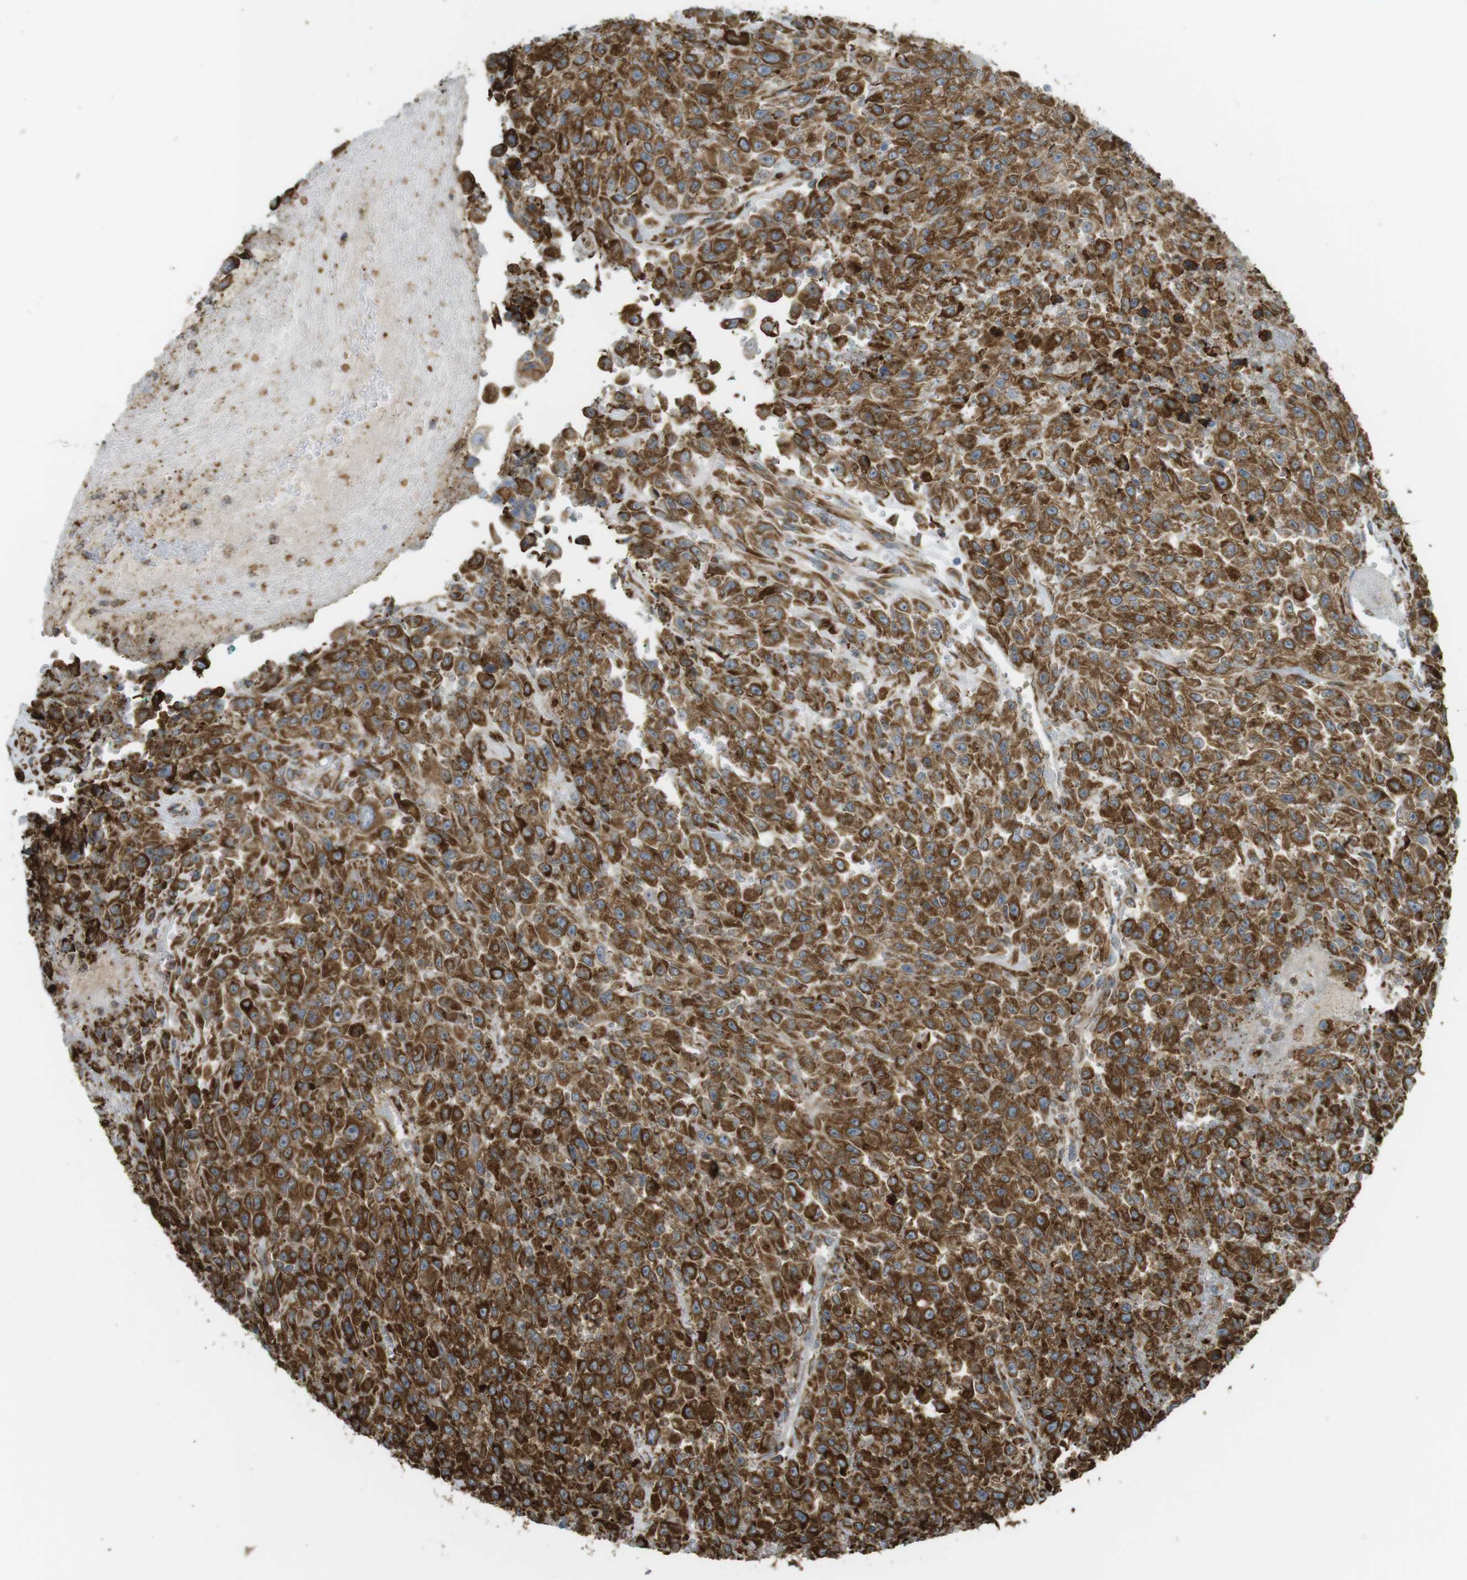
{"staining": {"intensity": "strong", "quantity": ">75%", "location": "cytoplasmic/membranous"}, "tissue": "urothelial cancer", "cell_type": "Tumor cells", "image_type": "cancer", "snomed": [{"axis": "morphology", "description": "Urothelial carcinoma, High grade"}, {"axis": "topography", "description": "Urinary bladder"}], "caption": "The immunohistochemical stain highlights strong cytoplasmic/membranous expression in tumor cells of urothelial cancer tissue.", "gene": "MBOAT2", "patient": {"sex": "male", "age": 46}}